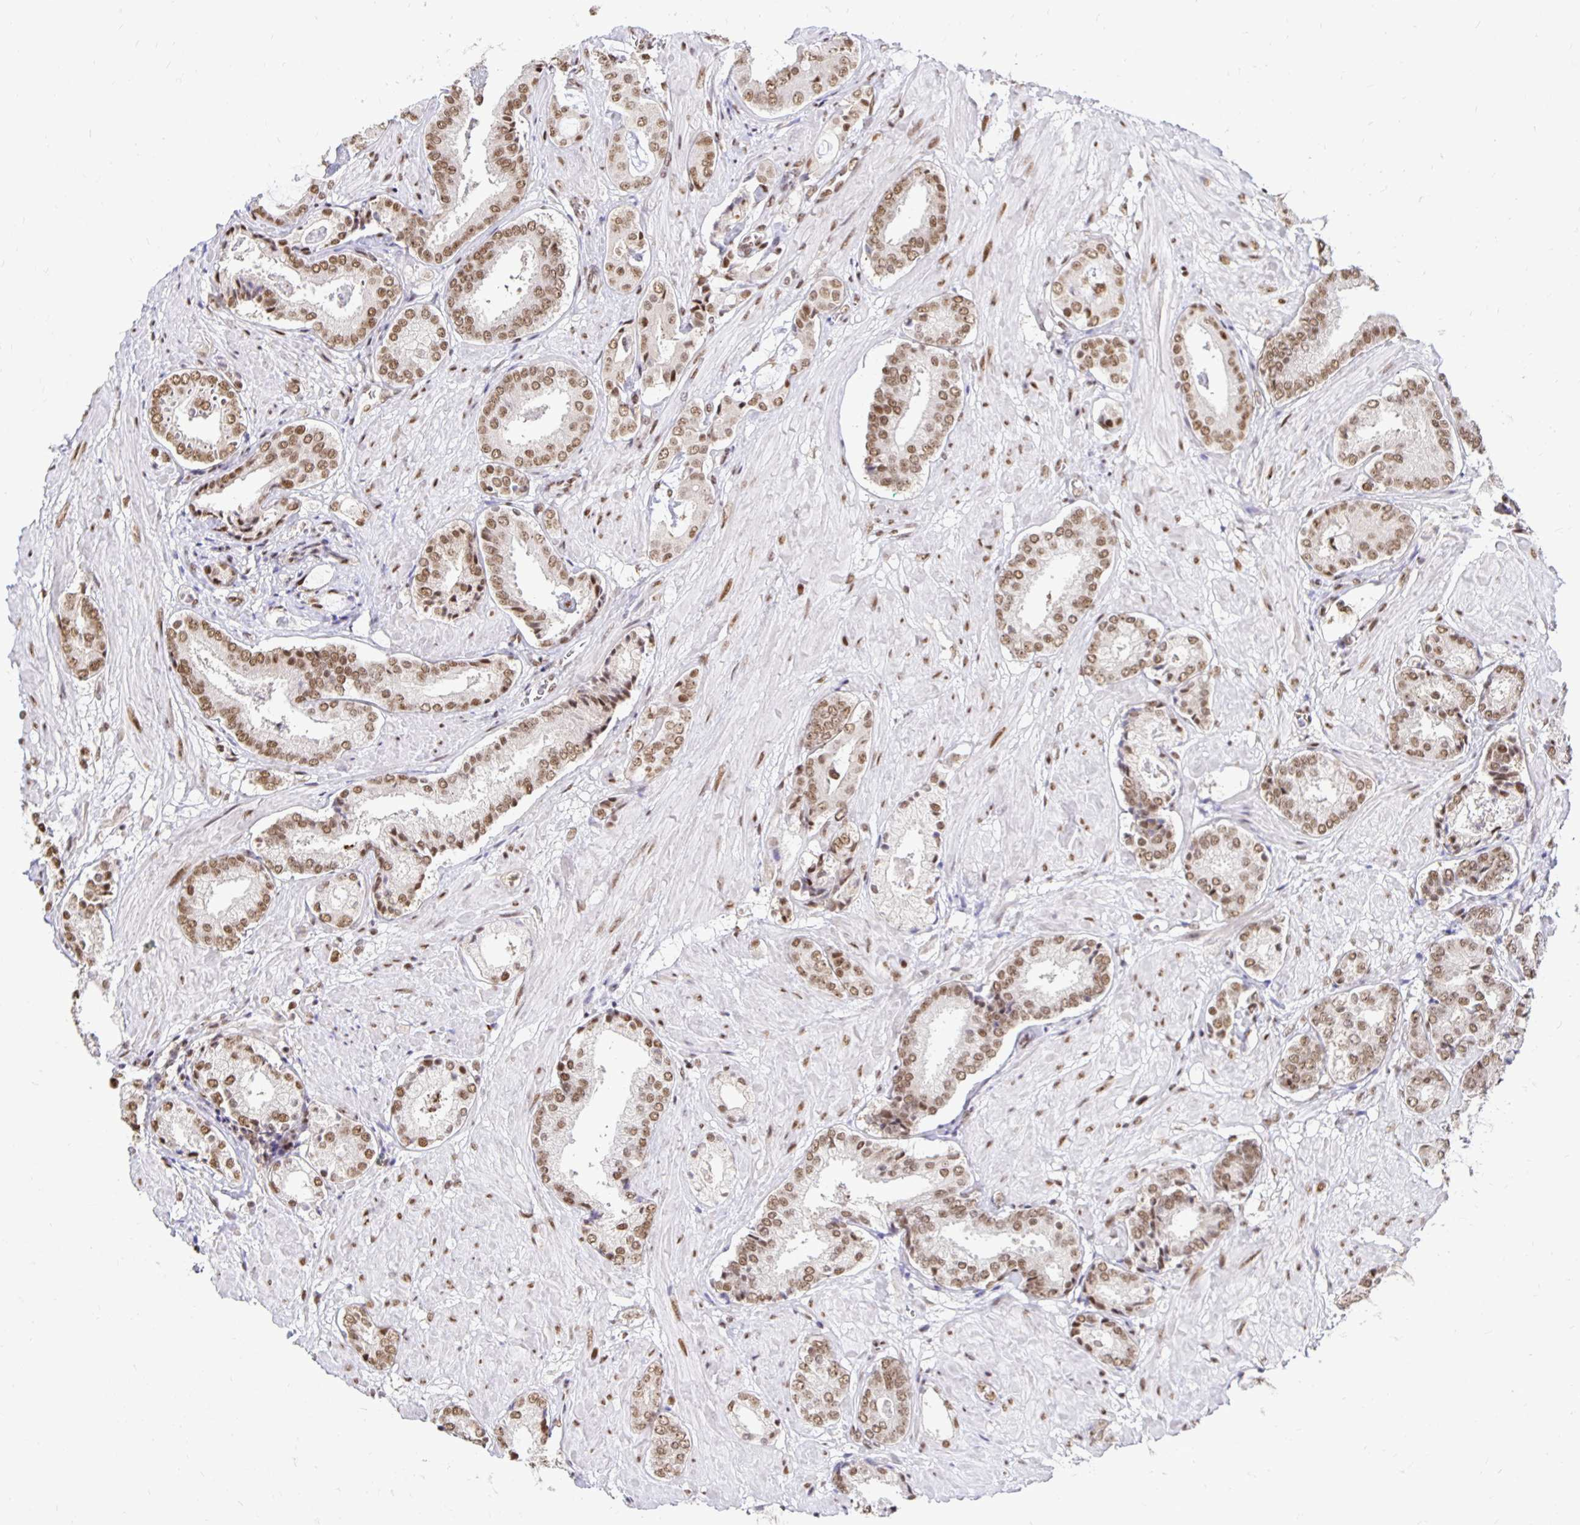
{"staining": {"intensity": "moderate", "quantity": ">75%", "location": "nuclear"}, "tissue": "prostate cancer", "cell_type": "Tumor cells", "image_type": "cancer", "snomed": [{"axis": "morphology", "description": "Adenocarcinoma, High grade"}, {"axis": "topography", "description": "Prostate"}], "caption": "A micrograph showing moderate nuclear positivity in approximately >75% of tumor cells in prostate adenocarcinoma (high-grade), as visualized by brown immunohistochemical staining.", "gene": "ZNF579", "patient": {"sex": "male", "age": 56}}